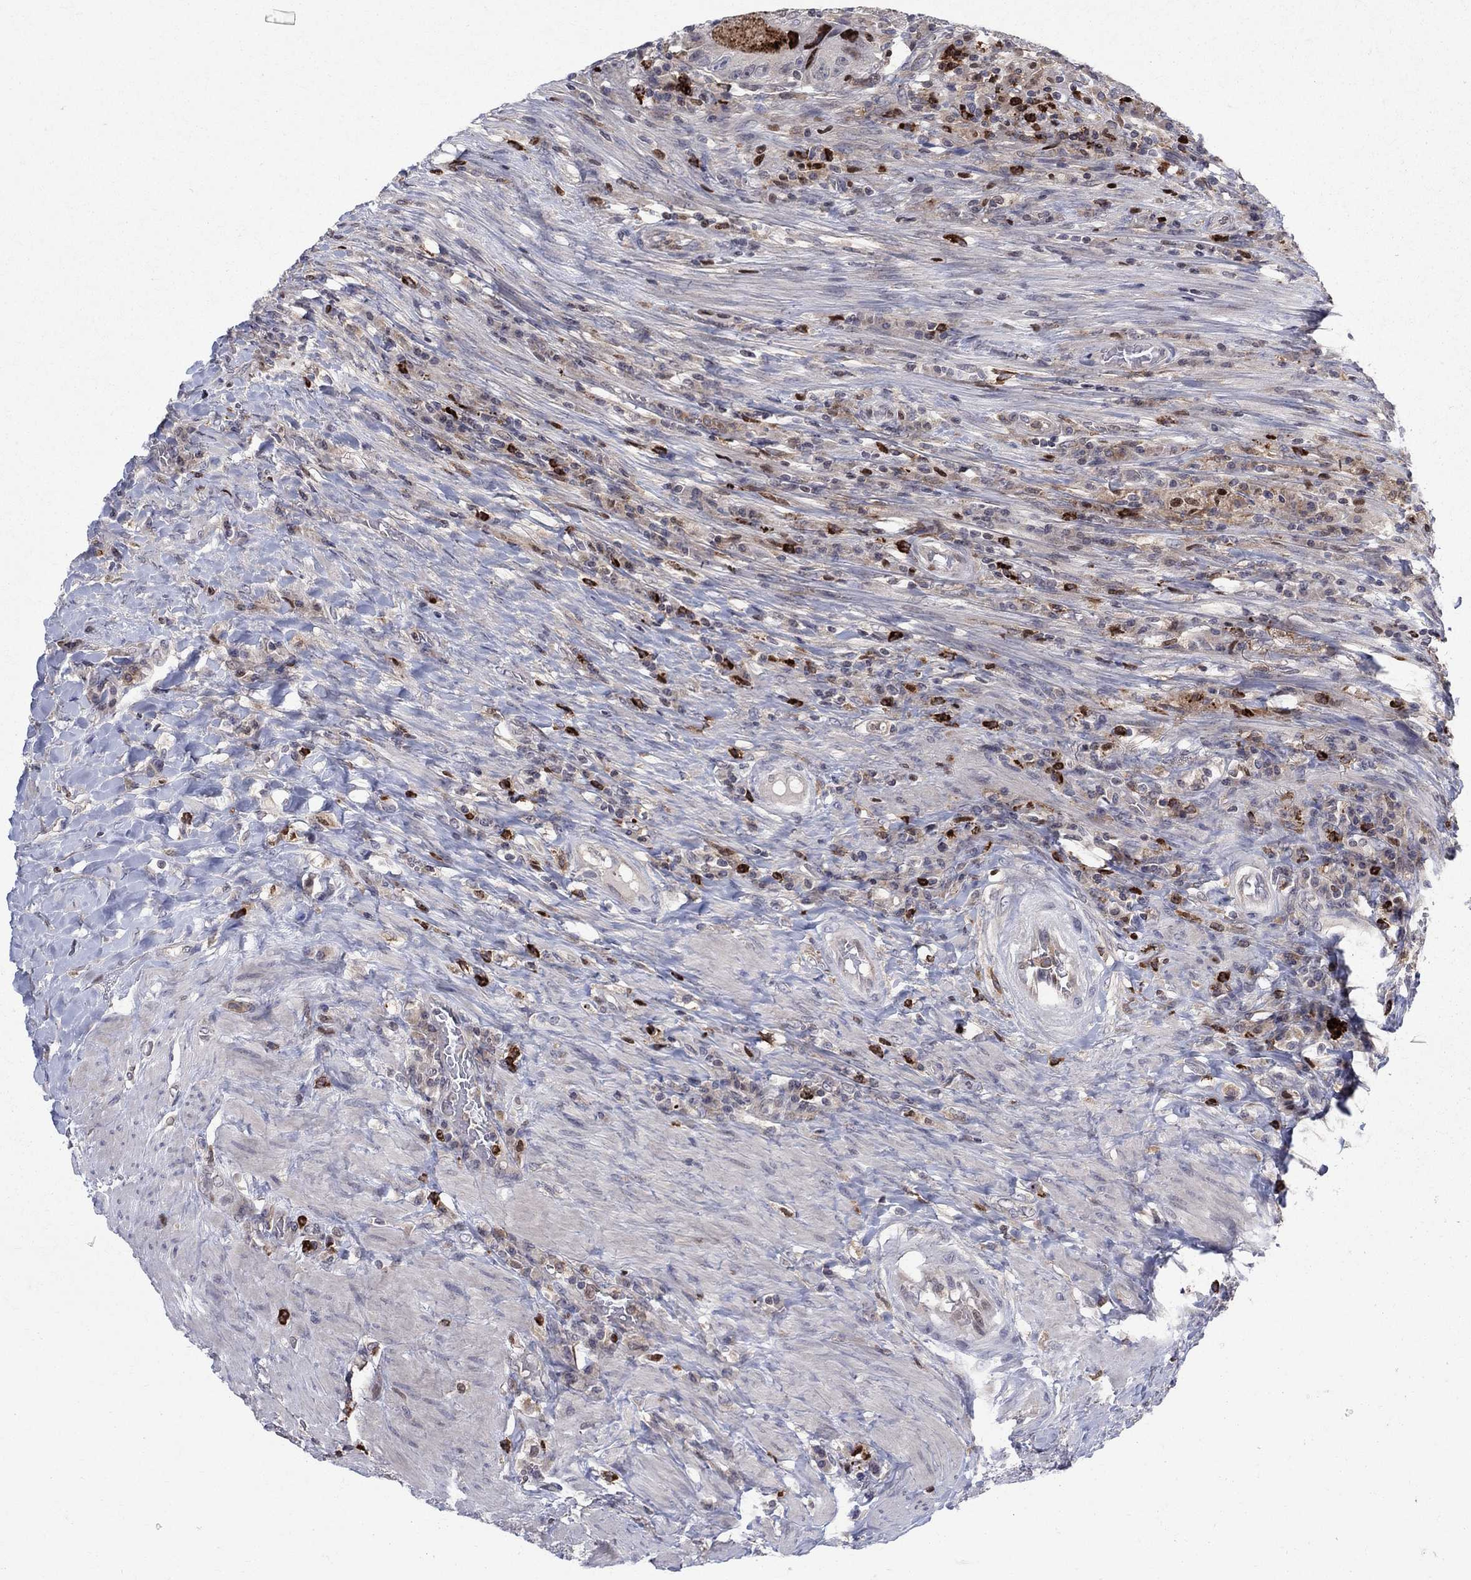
{"staining": {"intensity": "strong", "quantity": "<25%", "location": "nuclear"}, "tissue": "colorectal cancer", "cell_type": "Tumor cells", "image_type": "cancer", "snomed": [{"axis": "morphology", "description": "Adenocarcinoma, NOS"}, {"axis": "topography", "description": "Colon"}], "caption": "Strong nuclear expression for a protein is seen in about <25% of tumor cells of colorectal adenocarcinoma using immunohistochemistry (IHC).", "gene": "ZNHIT3", "patient": {"sex": "female", "age": 86}}